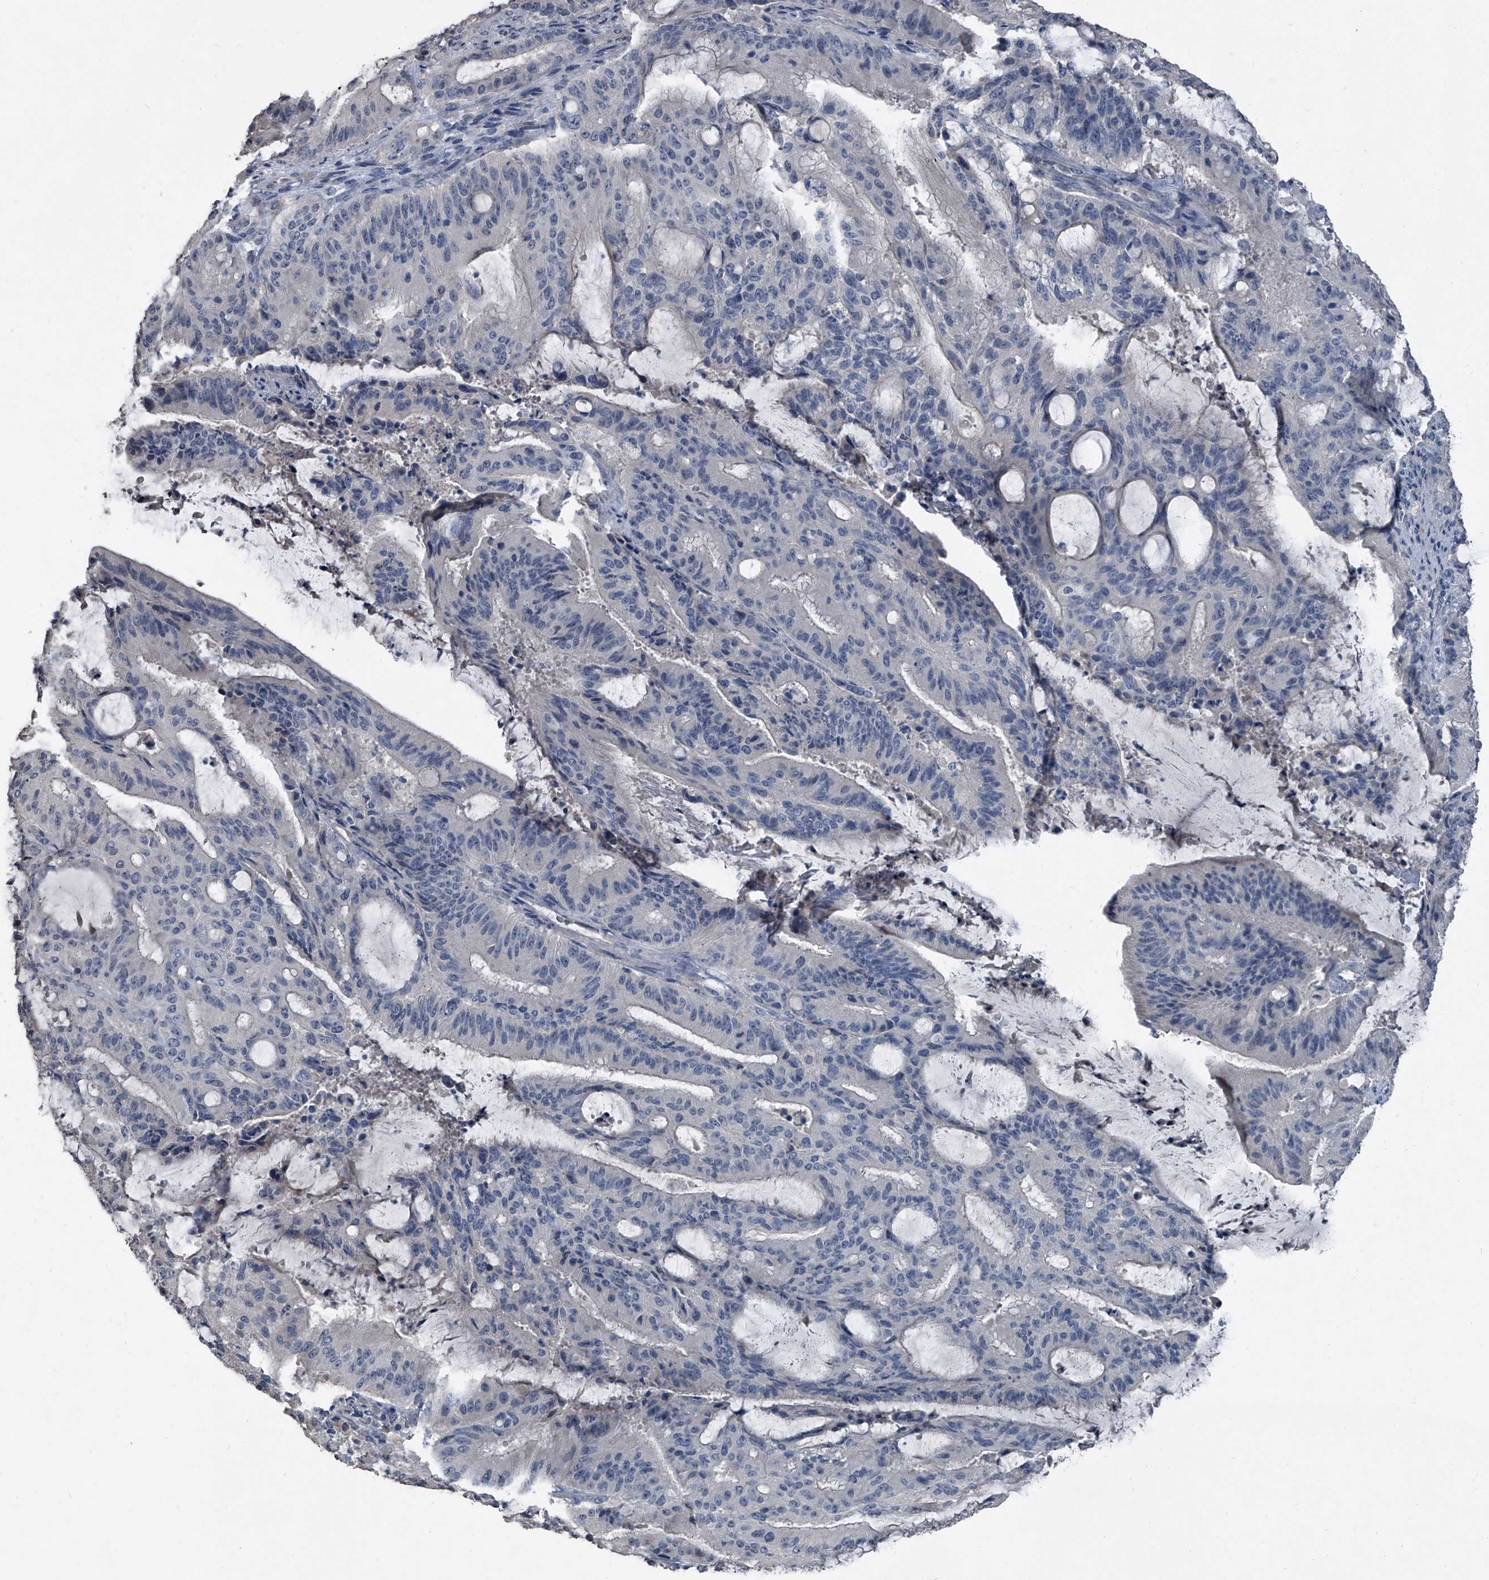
{"staining": {"intensity": "negative", "quantity": "none", "location": "none"}, "tissue": "liver cancer", "cell_type": "Tumor cells", "image_type": "cancer", "snomed": [{"axis": "morphology", "description": "Normal tissue, NOS"}, {"axis": "morphology", "description": "Cholangiocarcinoma"}, {"axis": "topography", "description": "Liver"}, {"axis": "topography", "description": "Peripheral nerve tissue"}], "caption": "Immunohistochemical staining of liver cholangiocarcinoma reveals no significant positivity in tumor cells. The staining was performed using DAB (3,3'-diaminobenzidine) to visualize the protein expression in brown, while the nuclei were stained in blue with hematoxylin (Magnification: 20x).", "gene": "HEPHL1", "patient": {"sex": "female", "age": 73}}